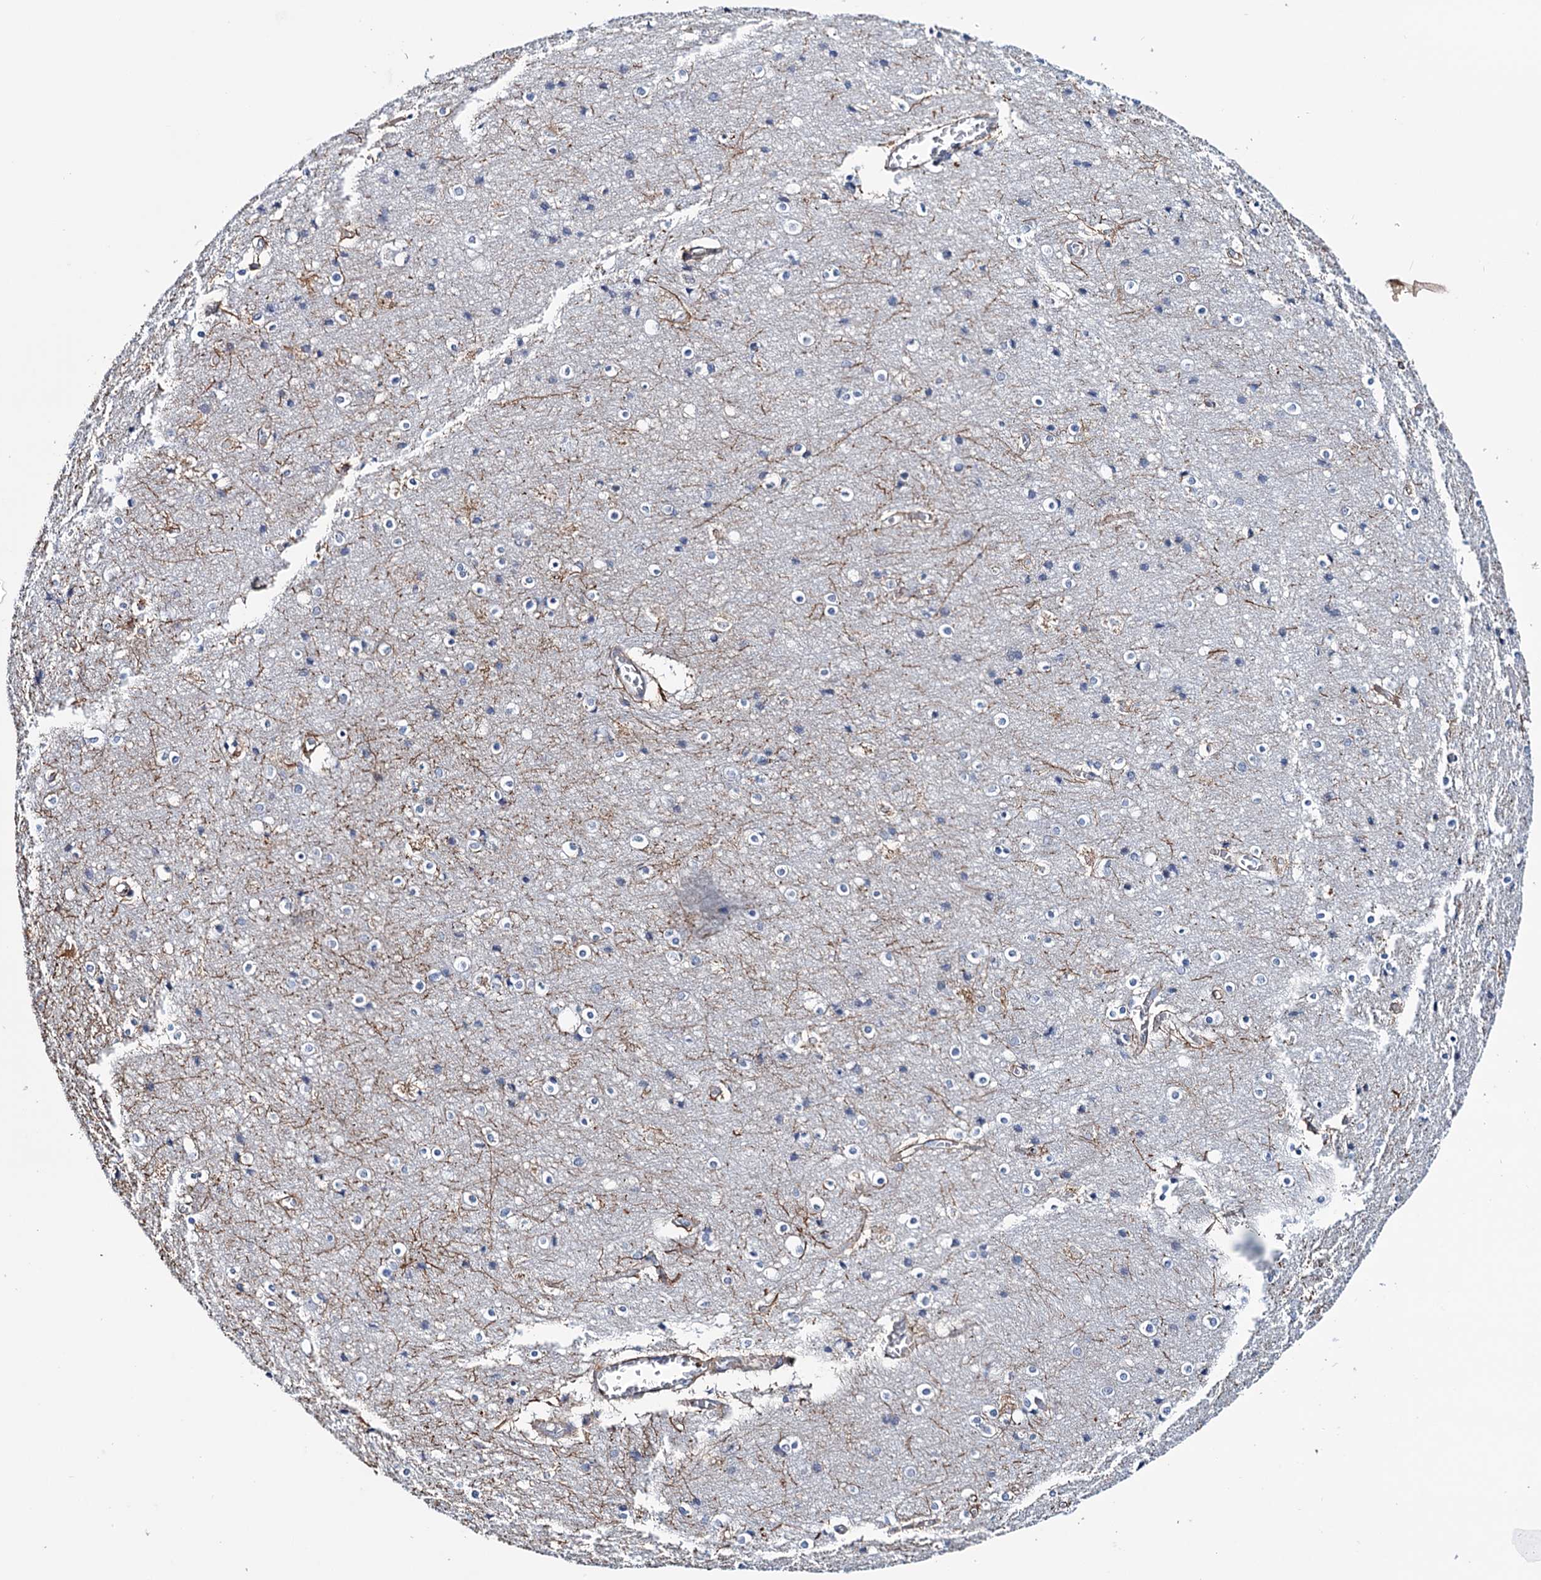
{"staining": {"intensity": "negative", "quantity": "none", "location": "none"}, "tissue": "cerebral cortex", "cell_type": "Endothelial cells", "image_type": "normal", "snomed": [{"axis": "morphology", "description": "Normal tissue, NOS"}, {"axis": "topography", "description": "Cerebral cortex"}], "caption": "A photomicrograph of cerebral cortex stained for a protein exhibits no brown staining in endothelial cells.", "gene": "FAM111B", "patient": {"sex": "male", "age": 54}}